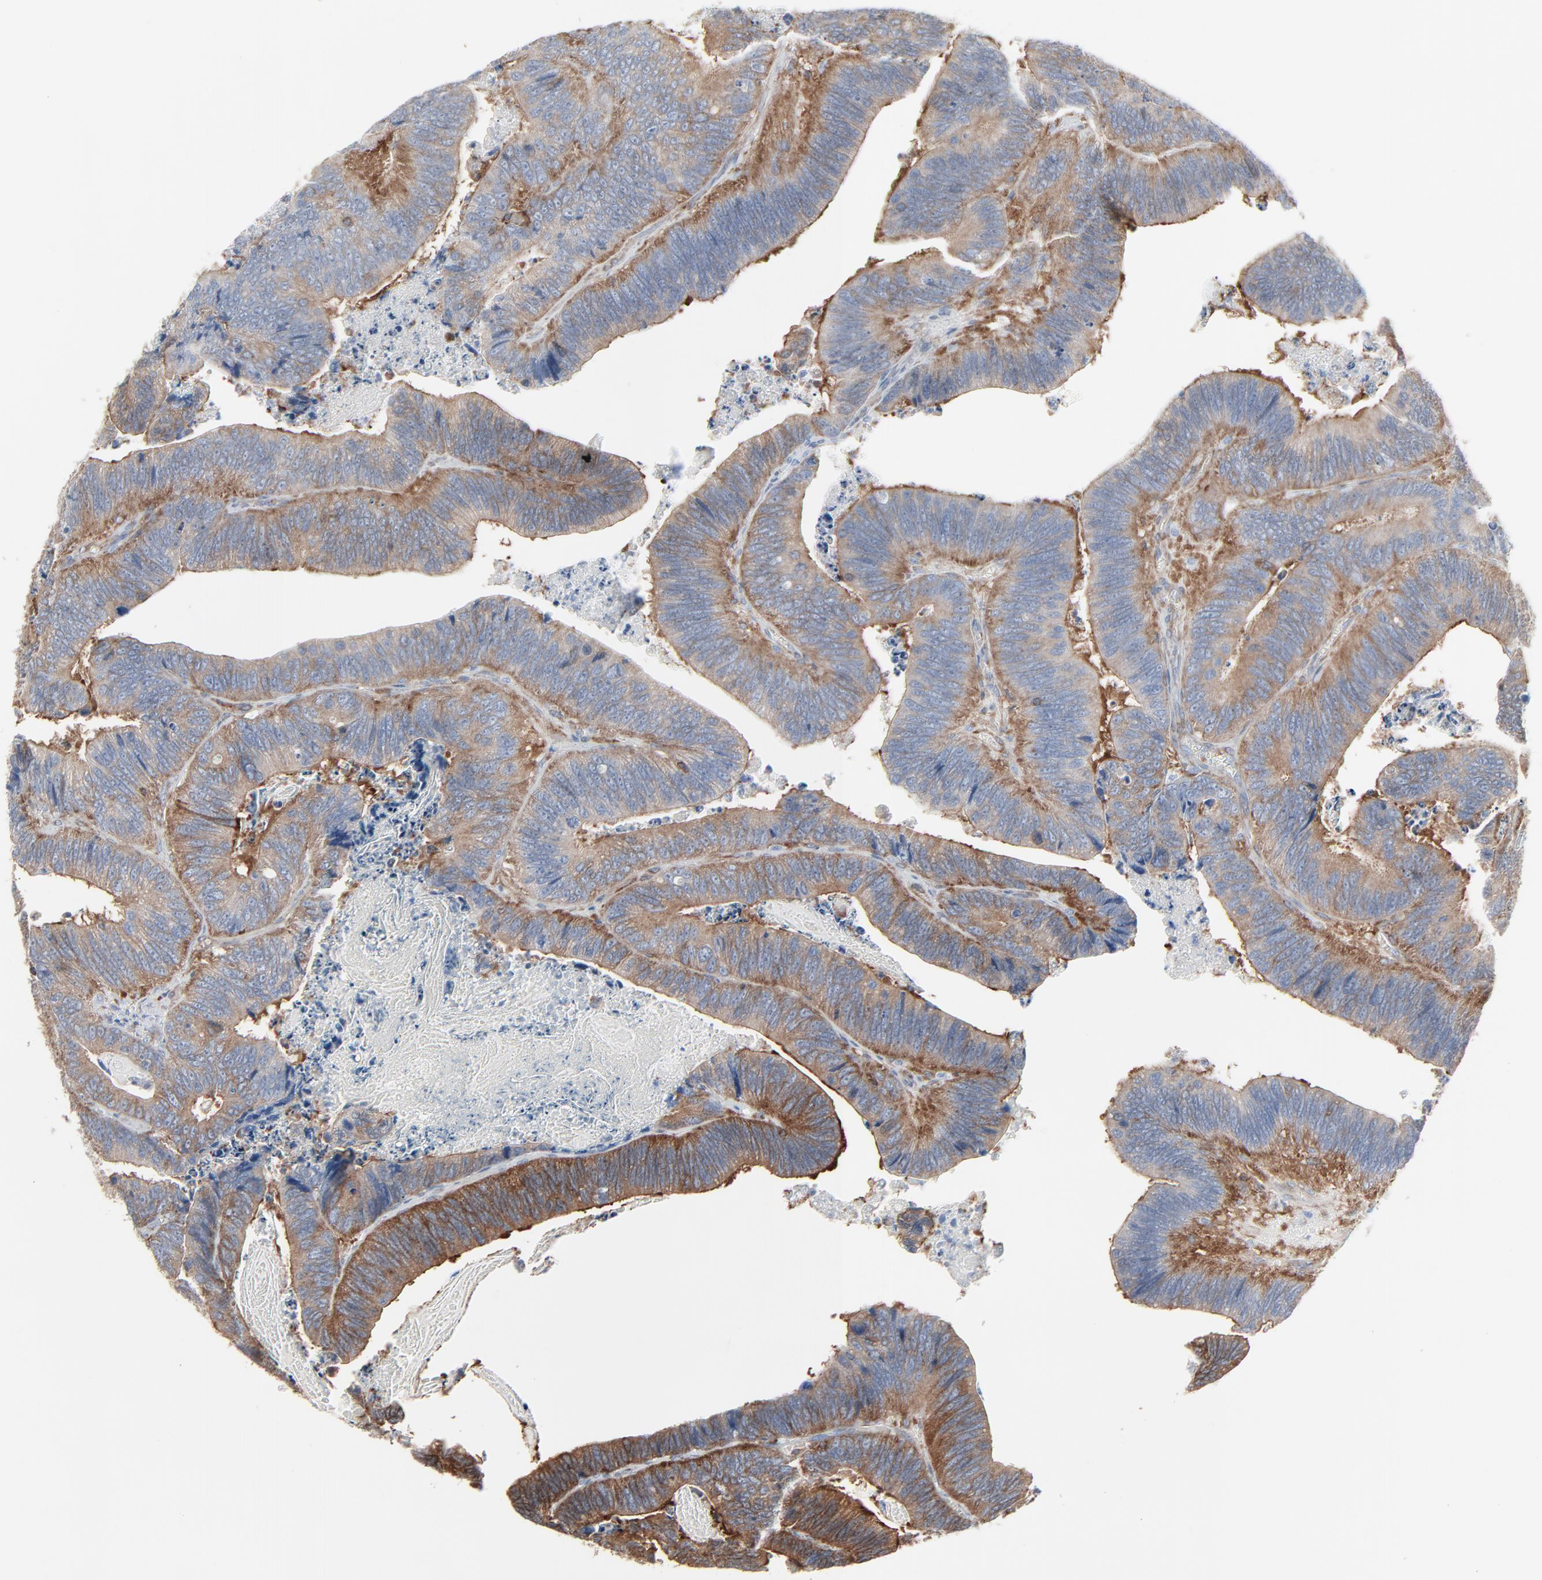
{"staining": {"intensity": "moderate", "quantity": ">75%", "location": "cytoplasmic/membranous"}, "tissue": "colorectal cancer", "cell_type": "Tumor cells", "image_type": "cancer", "snomed": [{"axis": "morphology", "description": "Adenocarcinoma, NOS"}, {"axis": "topography", "description": "Colon"}], "caption": "Human colorectal adenocarcinoma stained with a brown dye displays moderate cytoplasmic/membranous positive positivity in approximately >75% of tumor cells.", "gene": "OPTN", "patient": {"sex": "male", "age": 72}}